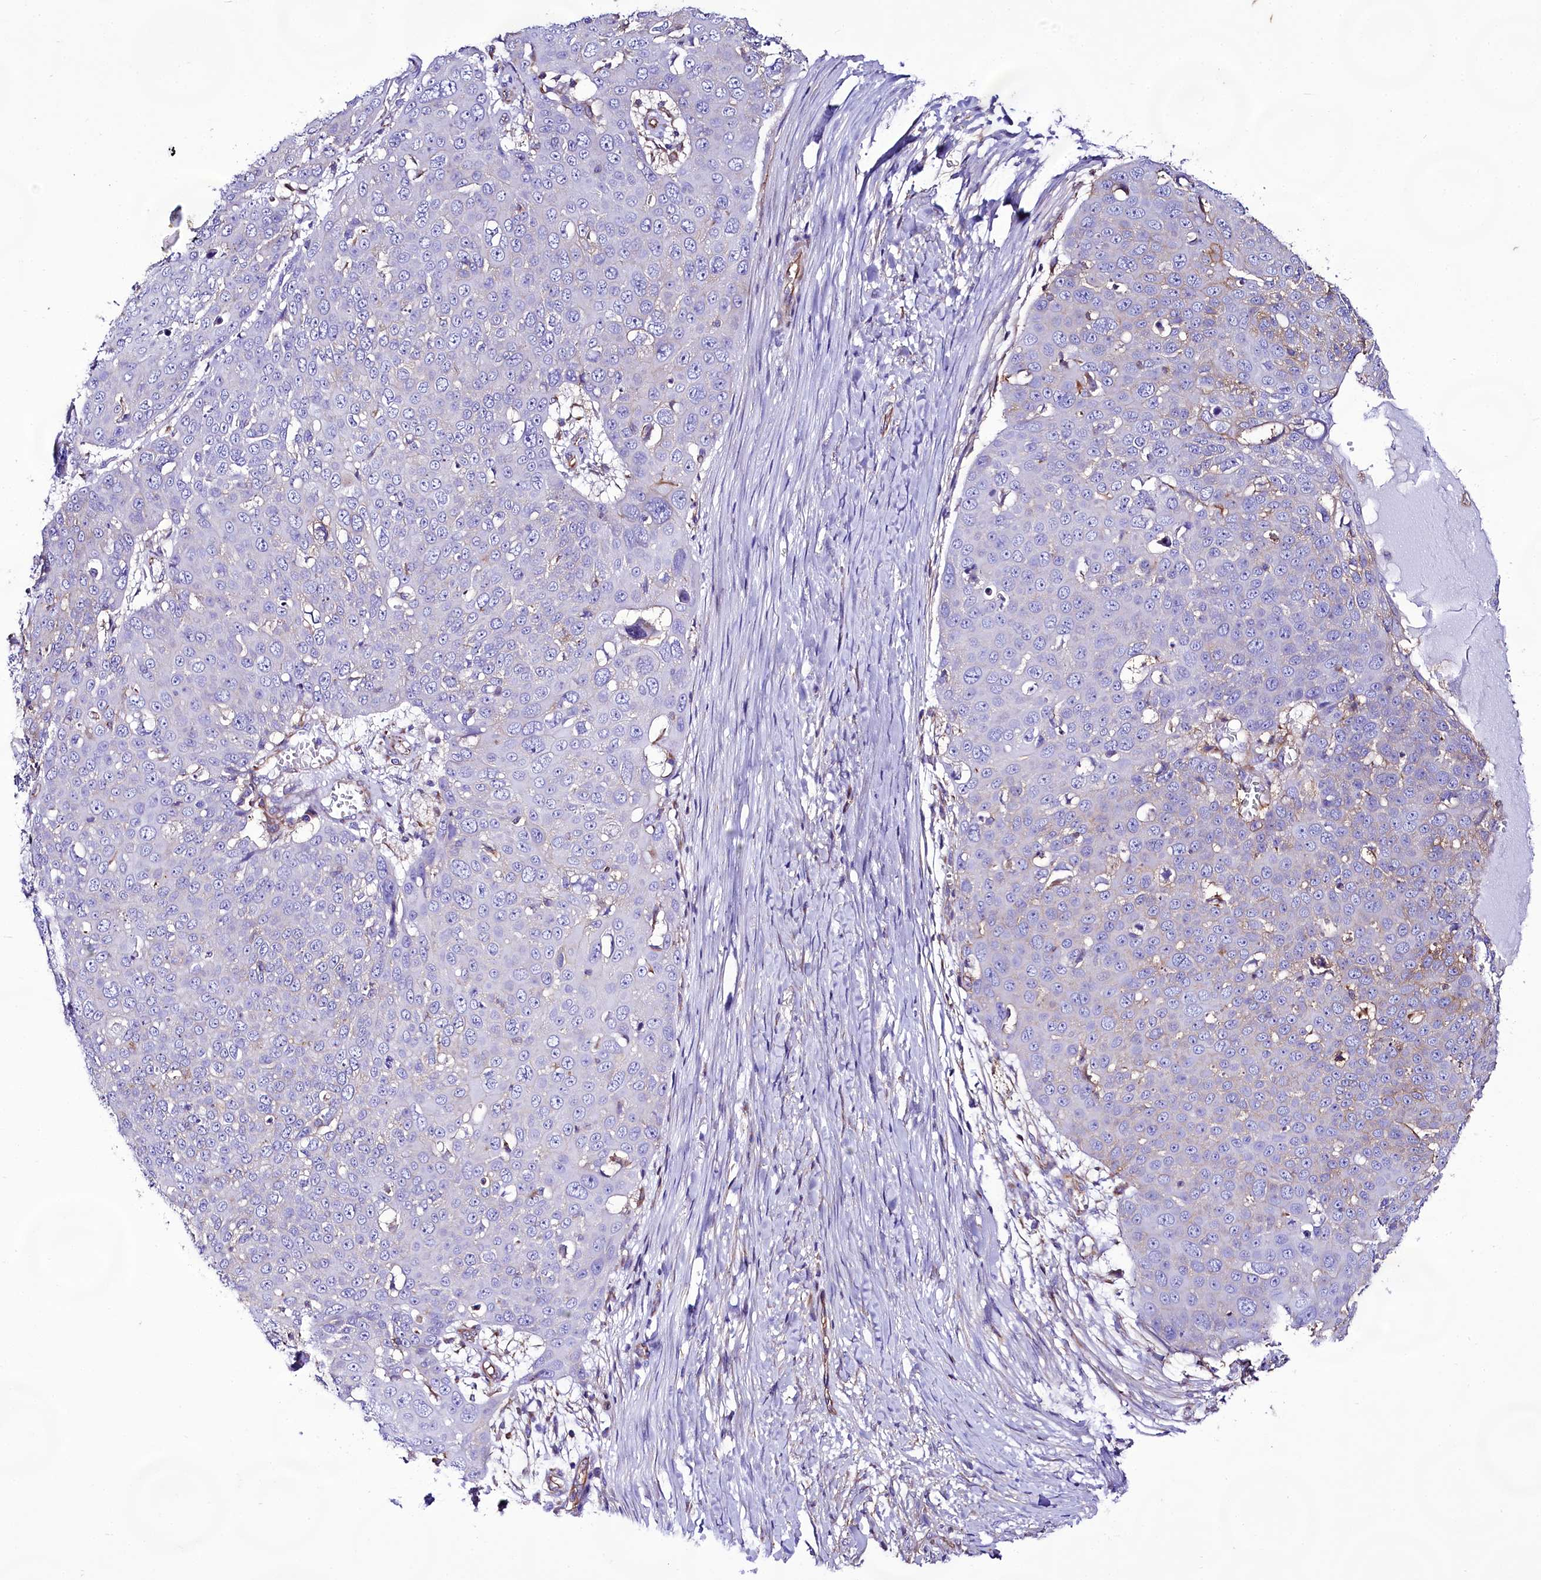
{"staining": {"intensity": "negative", "quantity": "none", "location": "none"}, "tissue": "skin cancer", "cell_type": "Tumor cells", "image_type": "cancer", "snomed": [{"axis": "morphology", "description": "Squamous cell carcinoma, NOS"}, {"axis": "topography", "description": "Skin"}], "caption": "Immunohistochemistry micrograph of squamous cell carcinoma (skin) stained for a protein (brown), which reveals no expression in tumor cells.", "gene": "CD99", "patient": {"sex": "male", "age": 71}}